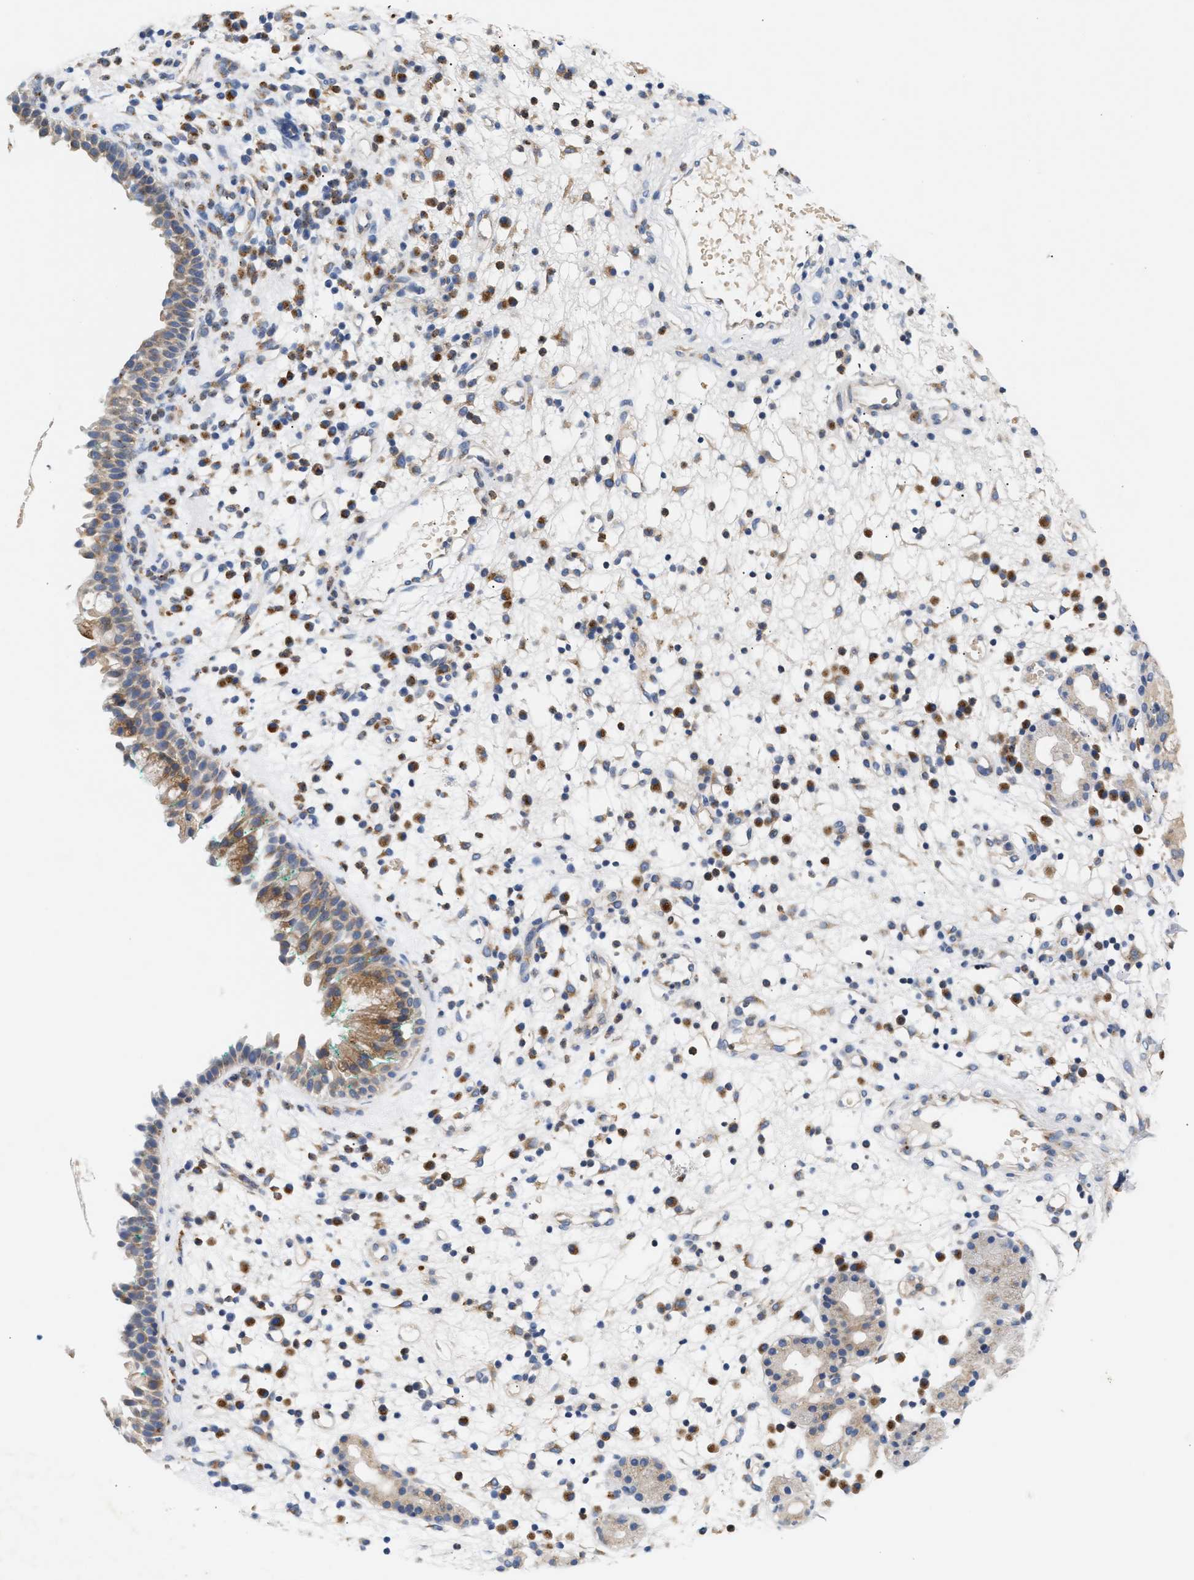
{"staining": {"intensity": "moderate", "quantity": "25%-75%", "location": "cytoplasmic/membranous"}, "tissue": "nasopharynx", "cell_type": "Respiratory epithelial cells", "image_type": "normal", "snomed": [{"axis": "morphology", "description": "Normal tissue, NOS"}, {"axis": "morphology", "description": "Basal cell carcinoma"}, {"axis": "topography", "description": "Cartilage tissue"}, {"axis": "topography", "description": "Nasopharynx"}, {"axis": "topography", "description": "Oral tissue"}], "caption": "This image shows immunohistochemistry staining of normal nasopharynx, with medium moderate cytoplasmic/membranous staining in about 25%-75% of respiratory epithelial cells.", "gene": "TRIM50", "patient": {"sex": "female", "age": 77}}